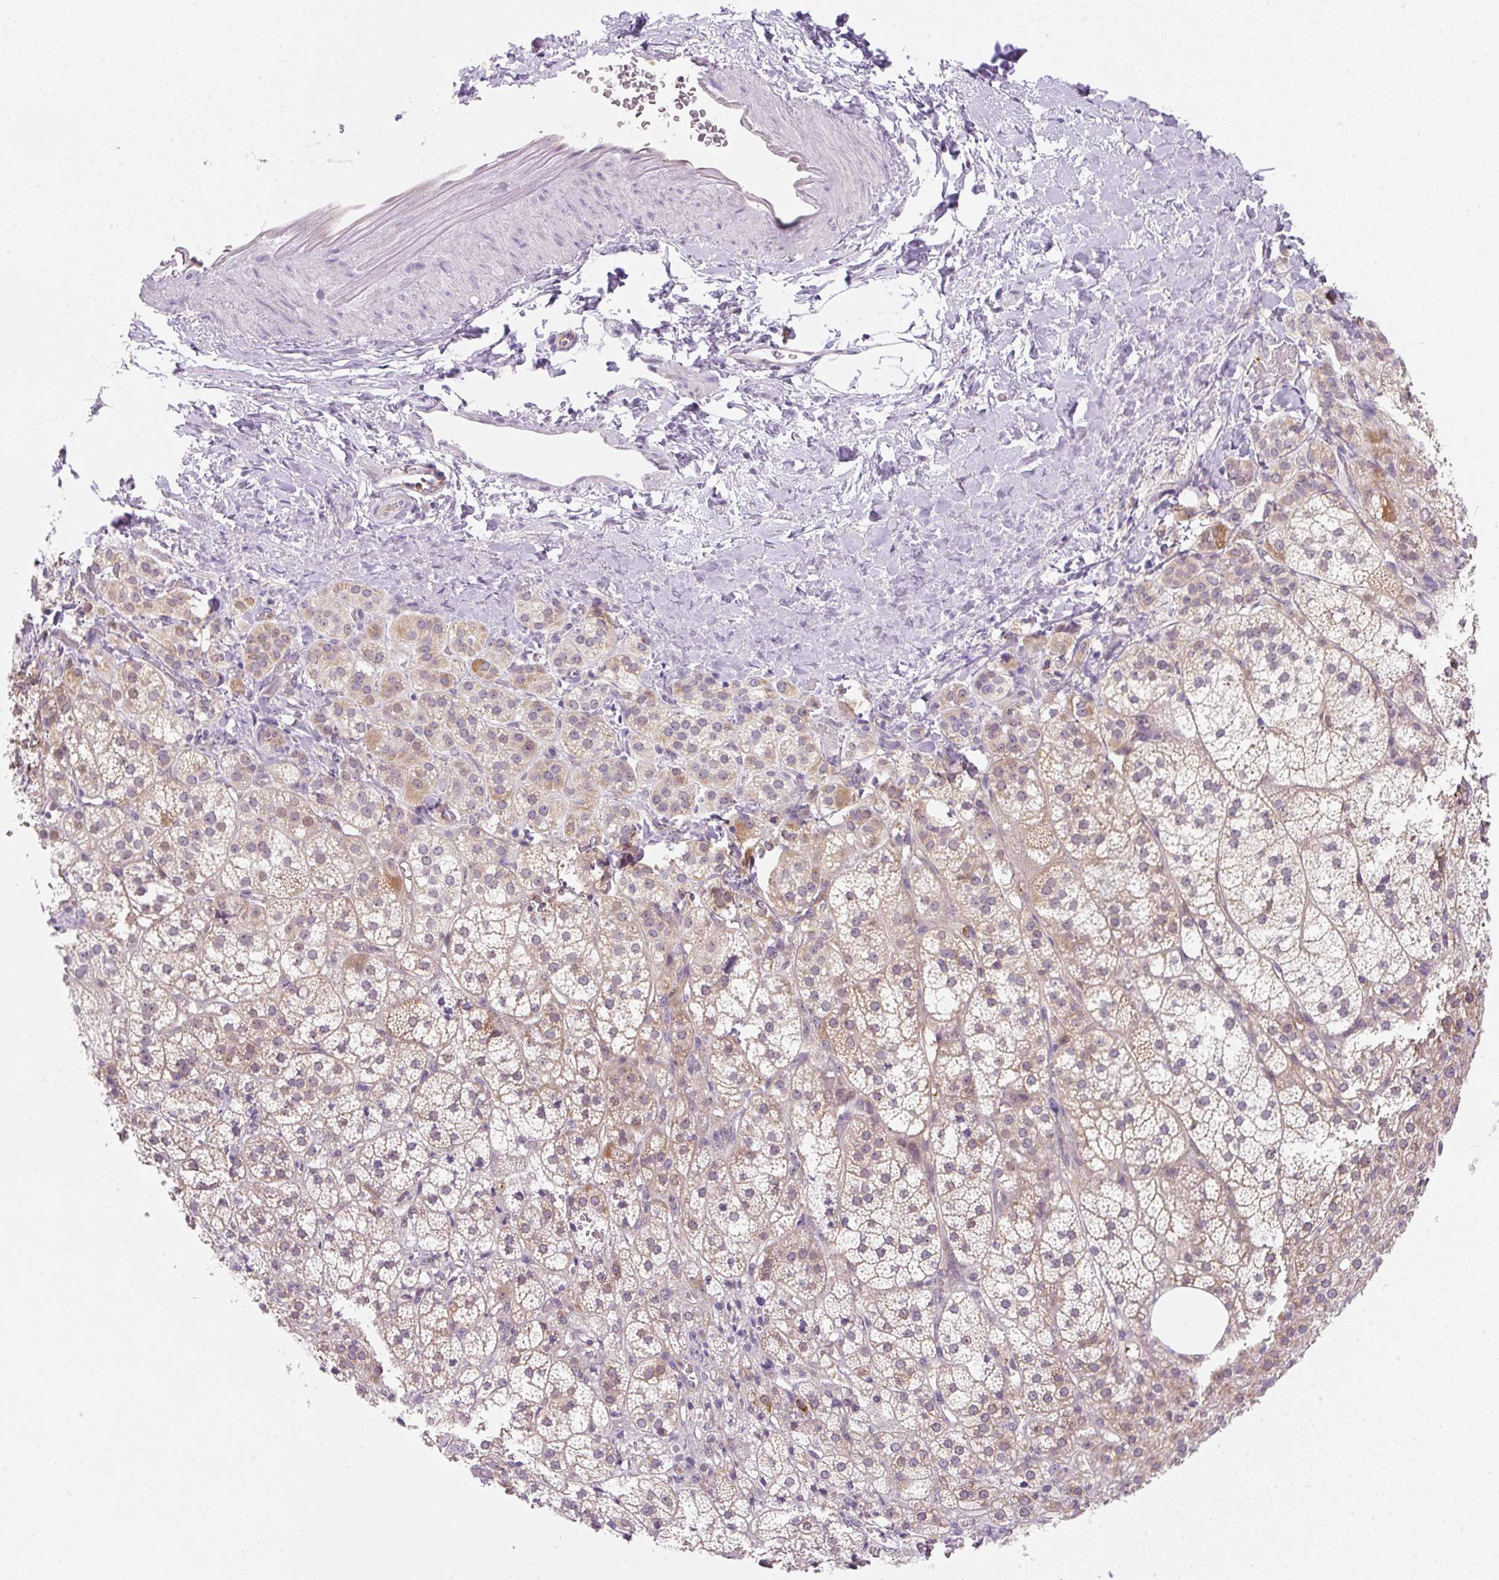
{"staining": {"intensity": "weak", "quantity": ">75%", "location": "cytoplasmic/membranous"}, "tissue": "adrenal gland", "cell_type": "Glandular cells", "image_type": "normal", "snomed": [{"axis": "morphology", "description": "Normal tissue, NOS"}, {"axis": "topography", "description": "Adrenal gland"}], "caption": "The photomicrograph shows a brown stain indicating the presence of a protein in the cytoplasmic/membranous of glandular cells in adrenal gland.", "gene": "OMA1", "patient": {"sex": "female", "age": 60}}